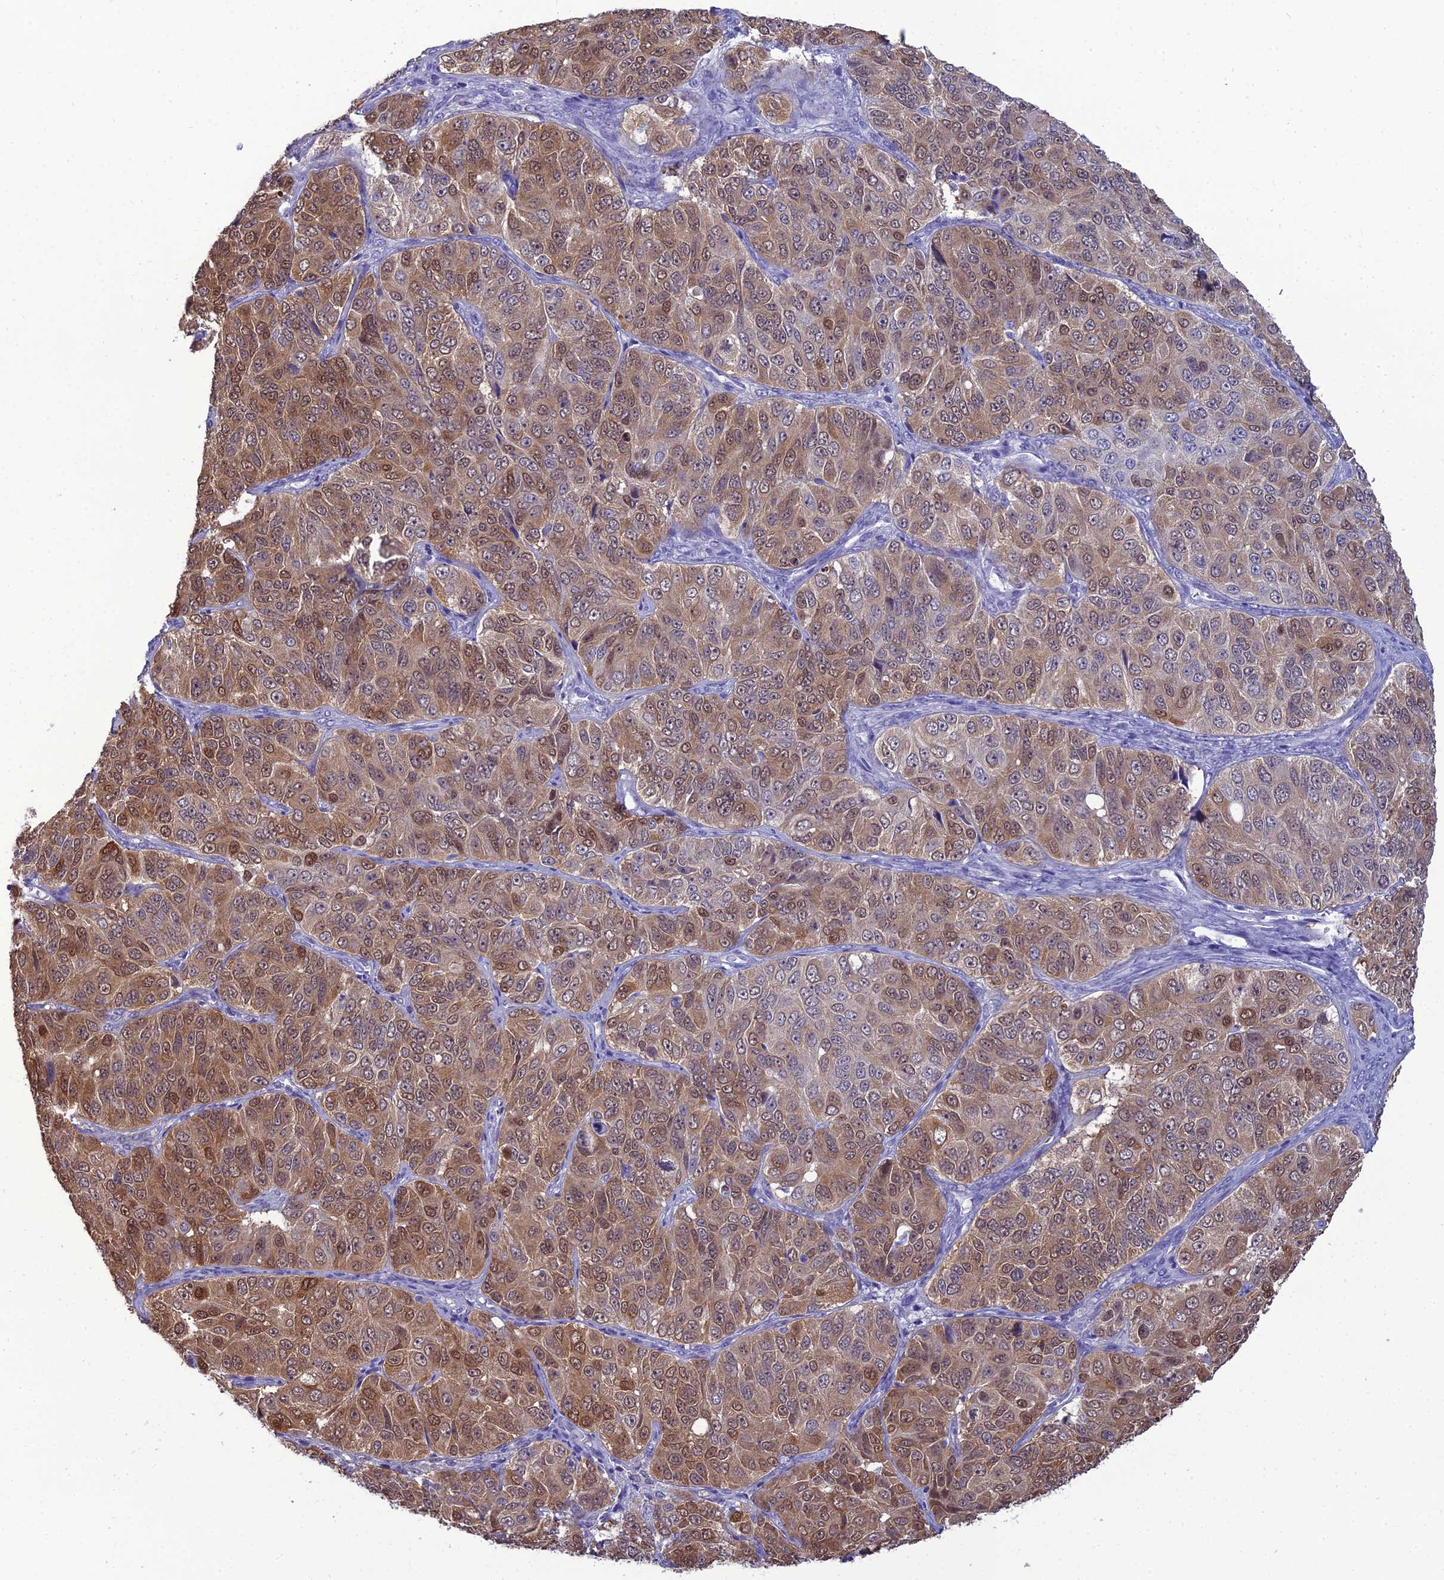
{"staining": {"intensity": "moderate", "quantity": ">75%", "location": "cytoplasmic/membranous,nuclear"}, "tissue": "ovarian cancer", "cell_type": "Tumor cells", "image_type": "cancer", "snomed": [{"axis": "morphology", "description": "Carcinoma, endometroid"}, {"axis": "topography", "description": "Ovary"}], "caption": "Immunohistochemical staining of ovarian cancer (endometroid carcinoma) shows moderate cytoplasmic/membranous and nuclear protein positivity in about >75% of tumor cells. Ihc stains the protein in brown and the nuclei are stained blue.", "gene": "GNPNAT1", "patient": {"sex": "female", "age": 51}}